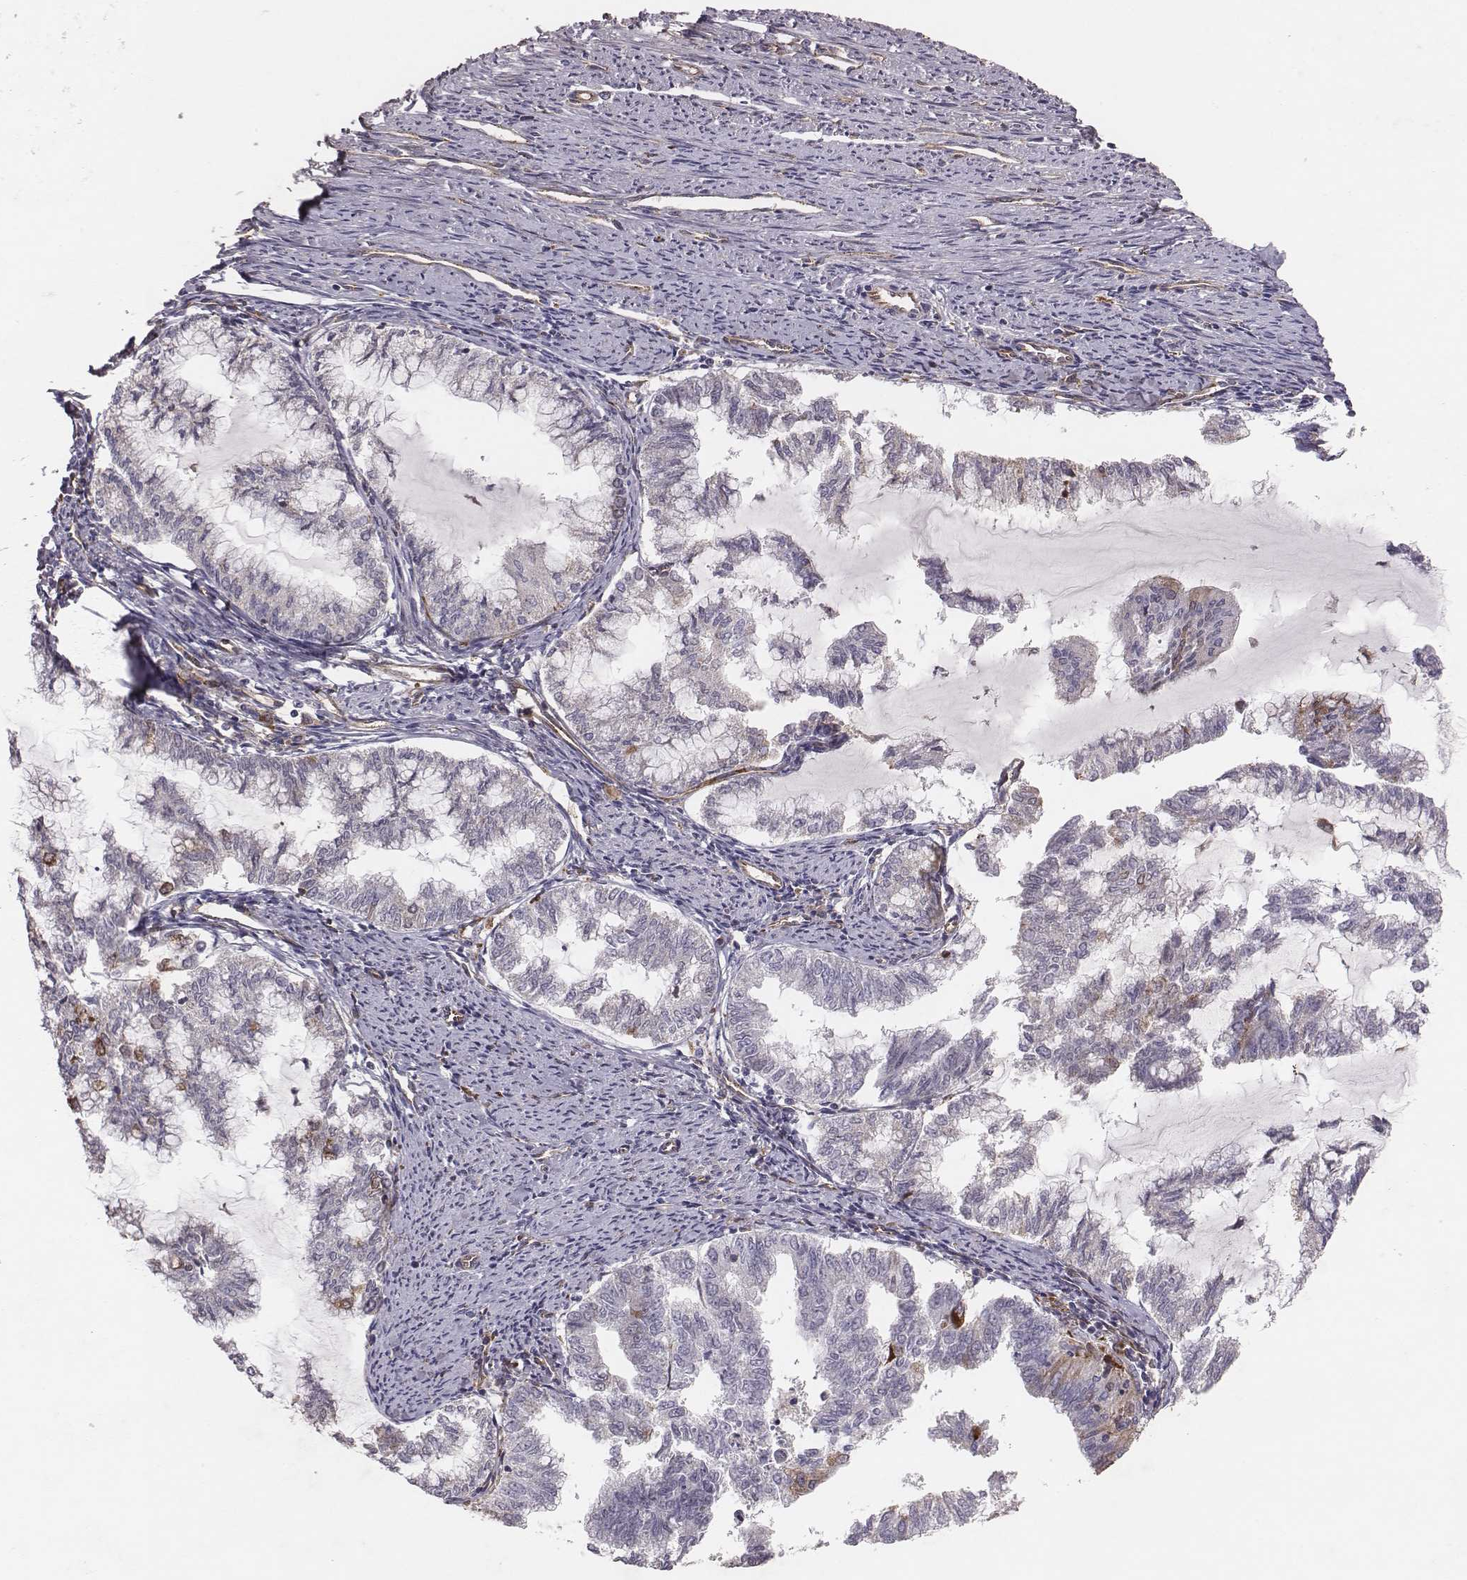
{"staining": {"intensity": "moderate", "quantity": "<25%", "location": "cytoplasmic/membranous"}, "tissue": "endometrial cancer", "cell_type": "Tumor cells", "image_type": "cancer", "snomed": [{"axis": "morphology", "description": "Adenocarcinoma, NOS"}, {"axis": "topography", "description": "Endometrium"}], "caption": "Endometrial cancer was stained to show a protein in brown. There is low levels of moderate cytoplasmic/membranous positivity in about <25% of tumor cells.", "gene": "TXLNA", "patient": {"sex": "female", "age": 79}}